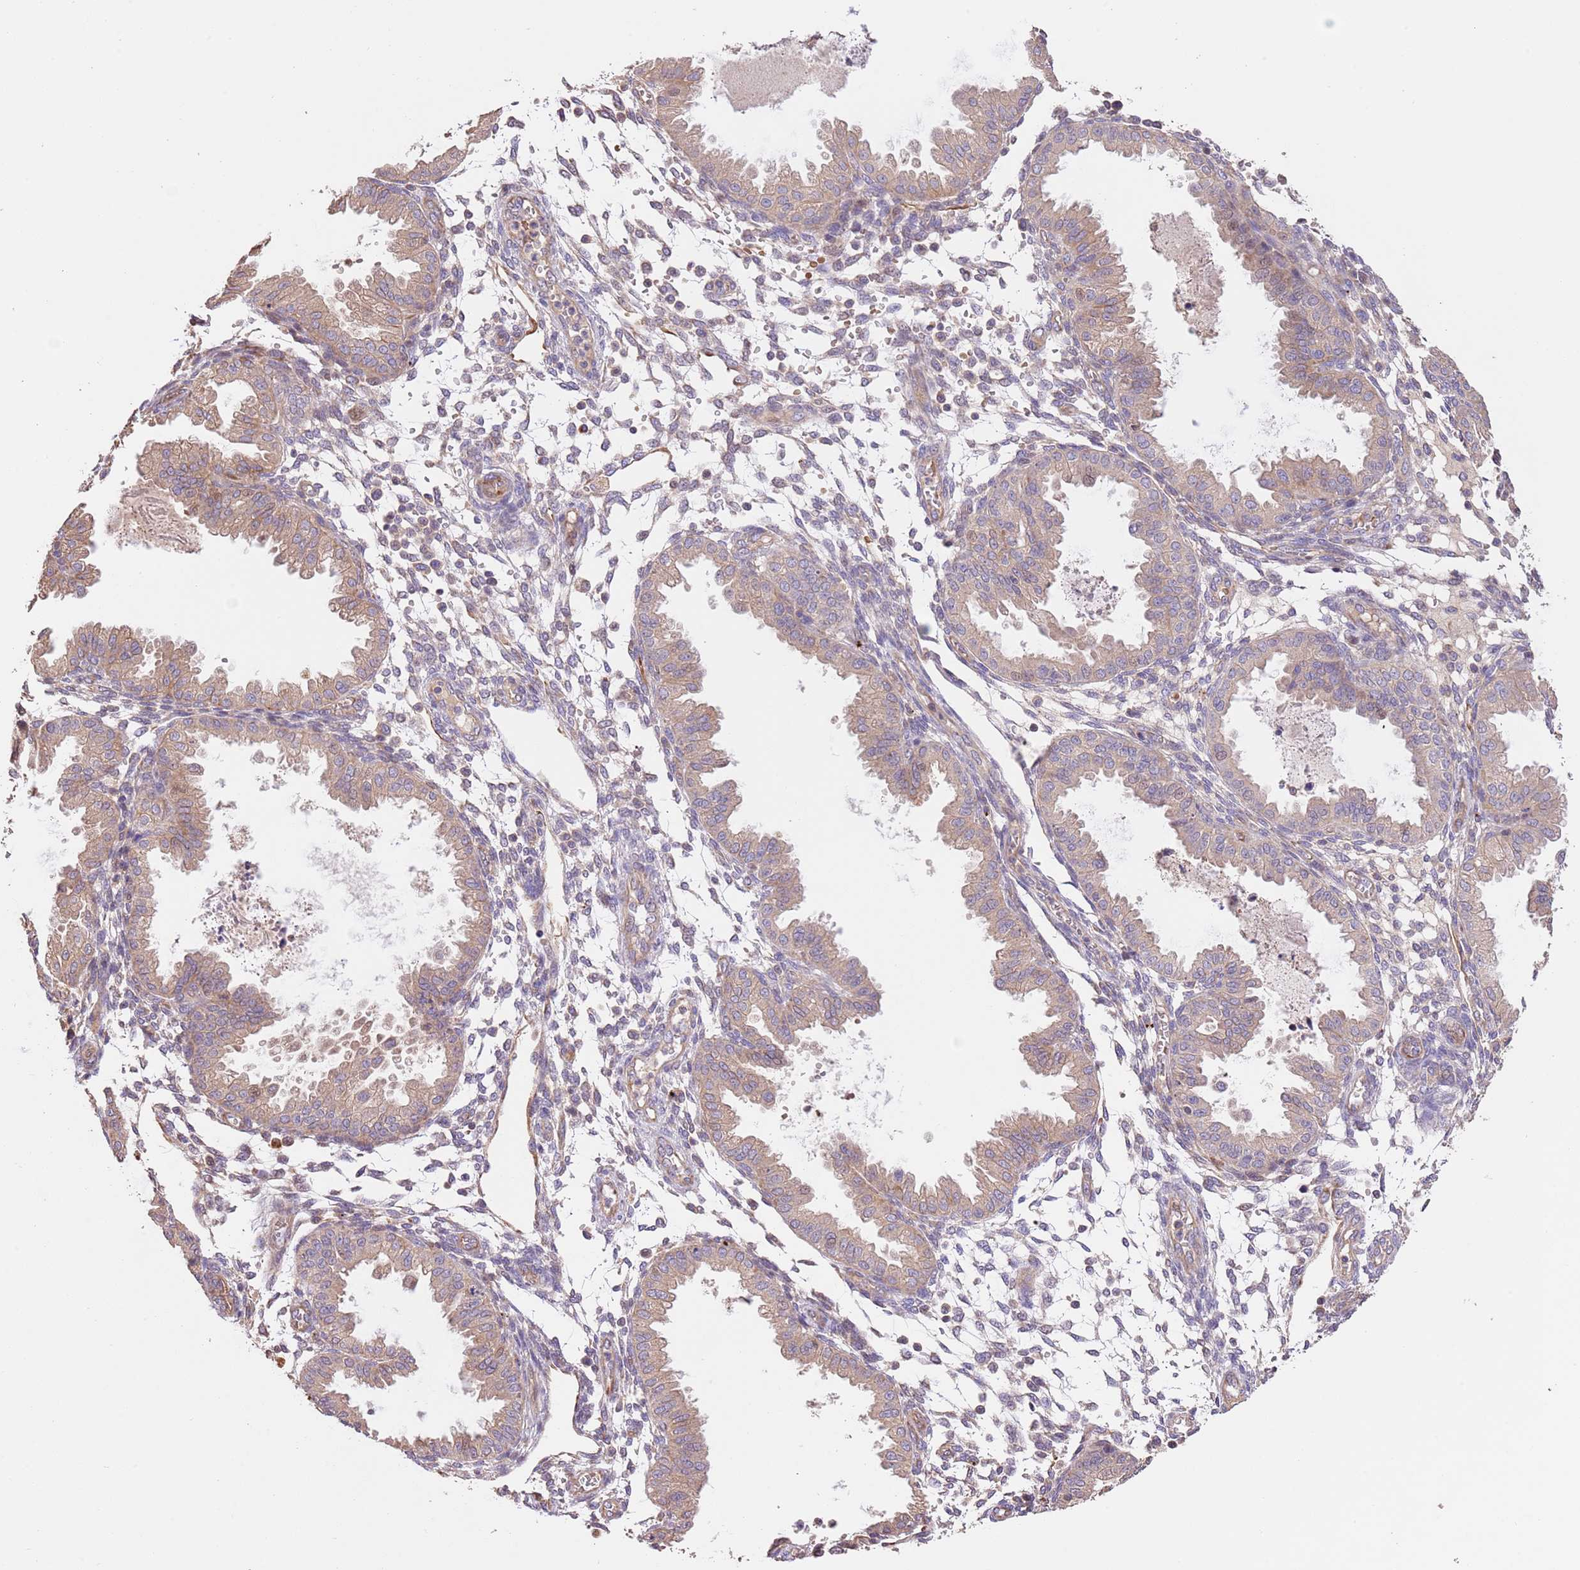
{"staining": {"intensity": "negative", "quantity": "none", "location": "none"}, "tissue": "endometrium", "cell_type": "Cells in endometrial stroma", "image_type": "normal", "snomed": [{"axis": "morphology", "description": "Normal tissue, NOS"}, {"axis": "topography", "description": "Endometrium"}], "caption": "This is an immunohistochemistry (IHC) photomicrograph of unremarkable endometrium. There is no staining in cells in endometrial stroma.", "gene": "FAM89B", "patient": {"sex": "female", "age": 33}}